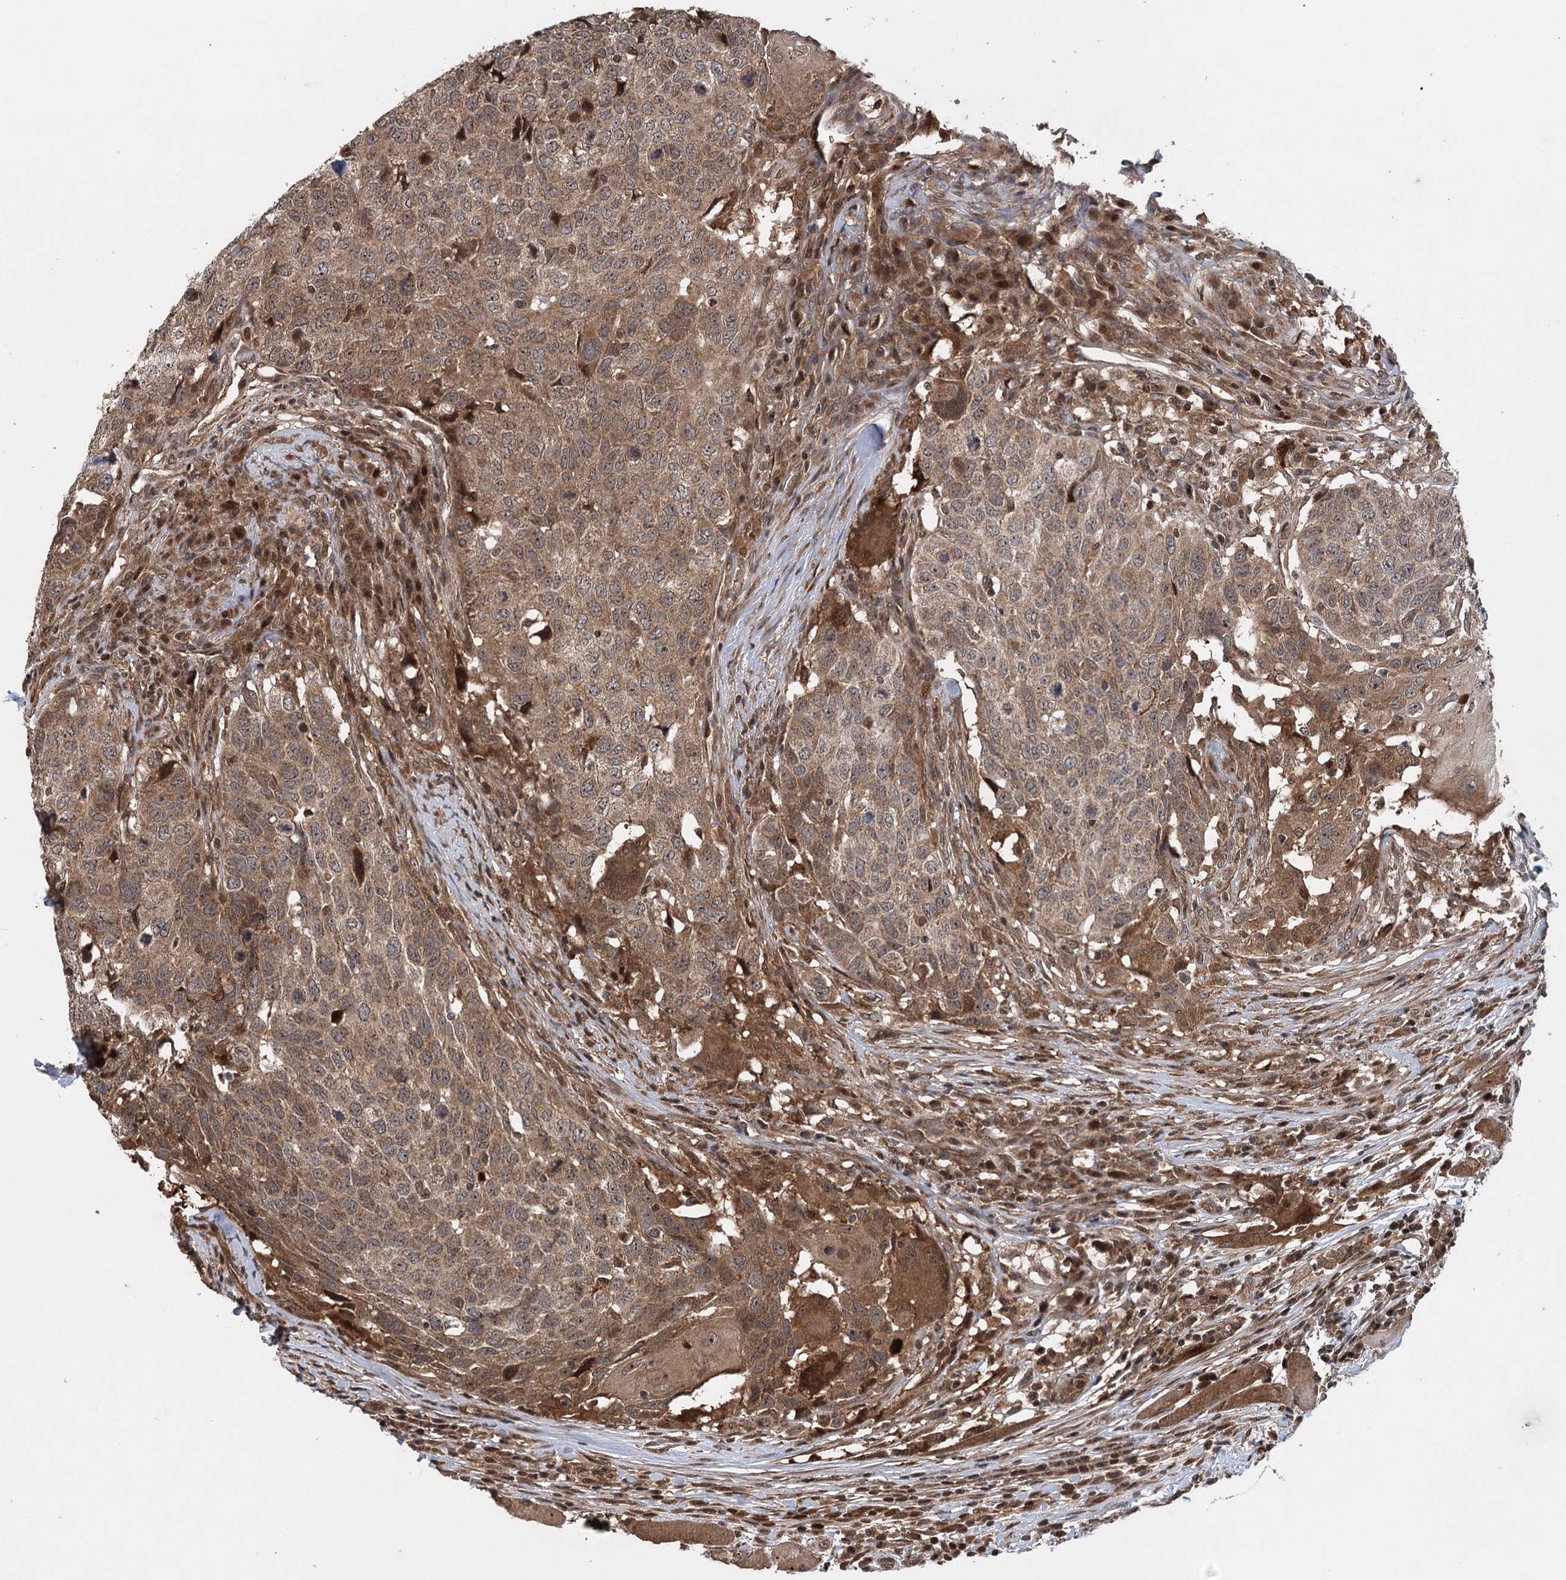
{"staining": {"intensity": "moderate", "quantity": ">75%", "location": "cytoplasmic/membranous"}, "tissue": "head and neck cancer", "cell_type": "Tumor cells", "image_type": "cancer", "snomed": [{"axis": "morphology", "description": "Squamous cell carcinoma, NOS"}, {"axis": "topography", "description": "Head-Neck"}], "caption": "IHC micrograph of head and neck cancer stained for a protein (brown), which reveals medium levels of moderate cytoplasmic/membranous expression in about >75% of tumor cells.", "gene": "INSIG2", "patient": {"sex": "male", "age": 66}}